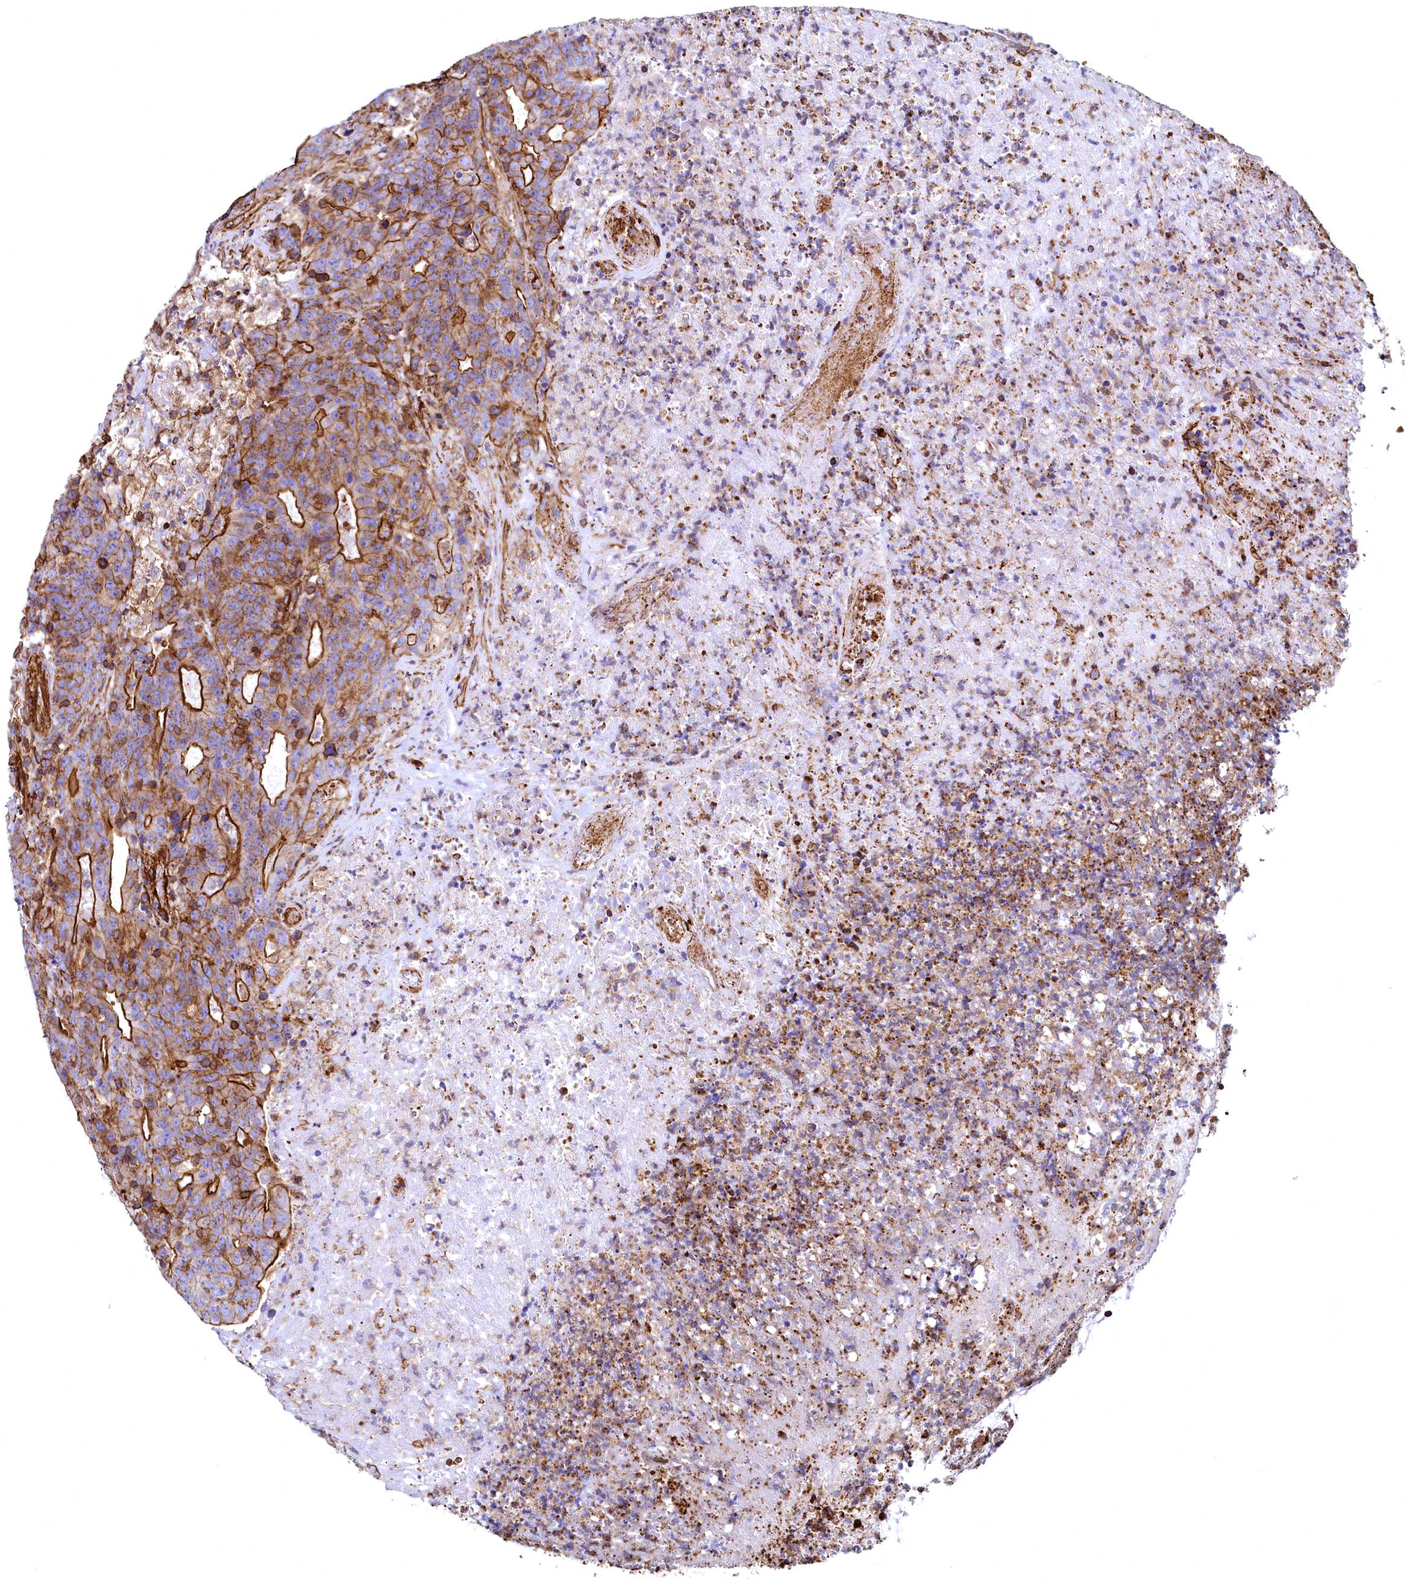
{"staining": {"intensity": "strong", "quantity": ">75%", "location": "cytoplasmic/membranous"}, "tissue": "colorectal cancer", "cell_type": "Tumor cells", "image_type": "cancer", "snomed": [{"axis": "morphology", "description": "Adenocarcinoma, NOS"}, {"axis": "topography", "description": "Colon"}], "caption": "Brown immunohistochemical staining in human colorectal adenocarcinoma demonstrates strong cytoplasmic/membranous staining in about >75% of tumor cells. The protein of interest is stained brown, and the nuclei are stained in blue (DAB (3,3'-diaminobenzidine) IHC with brightfield microscopy, high magnification).", "gene": "THBS1", "patient": {"sex": "female", "age": 75}}